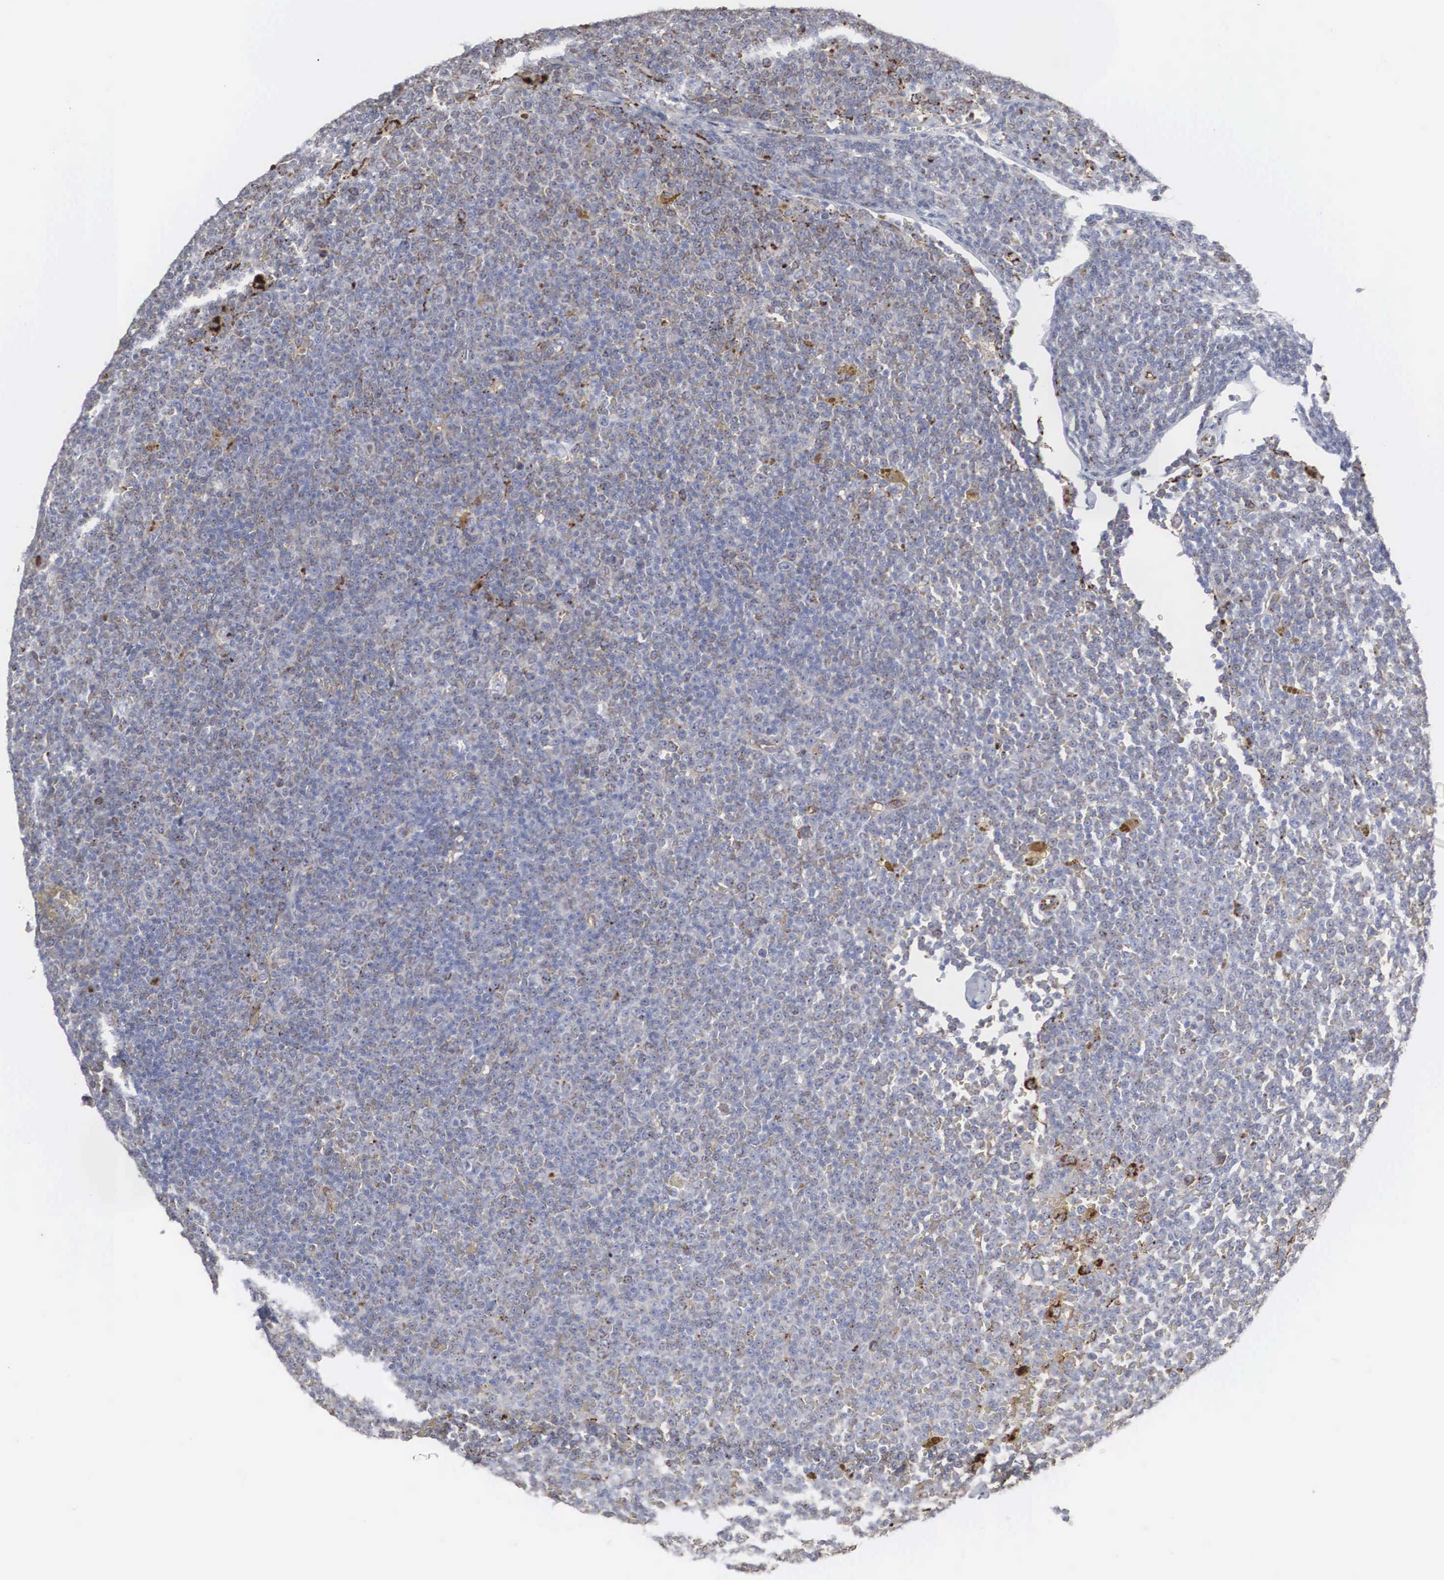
{"staining": {"intensity": "moderate", "quantity": "25%-75%", "location": "cytoplasmic/membranous"}, "tissue": "lymphoma", "cell_type": "Tumor cells", "image_type": "cancer", "snomed": [{"axis": "morphology", "description": "Malignant lymphoma, non-Hodgkin's type, Low grade"}, {"axis": "topography", "description": "Lymph node"}], "caption": "Human lymphoma stained with a brown dye shows moderate cytoplasmic/membranous positive positivity in approximately 25%-75% of tumor cells.", "gene": "LGALS3BP", "patient": {"sex": "male", "age": 50}}